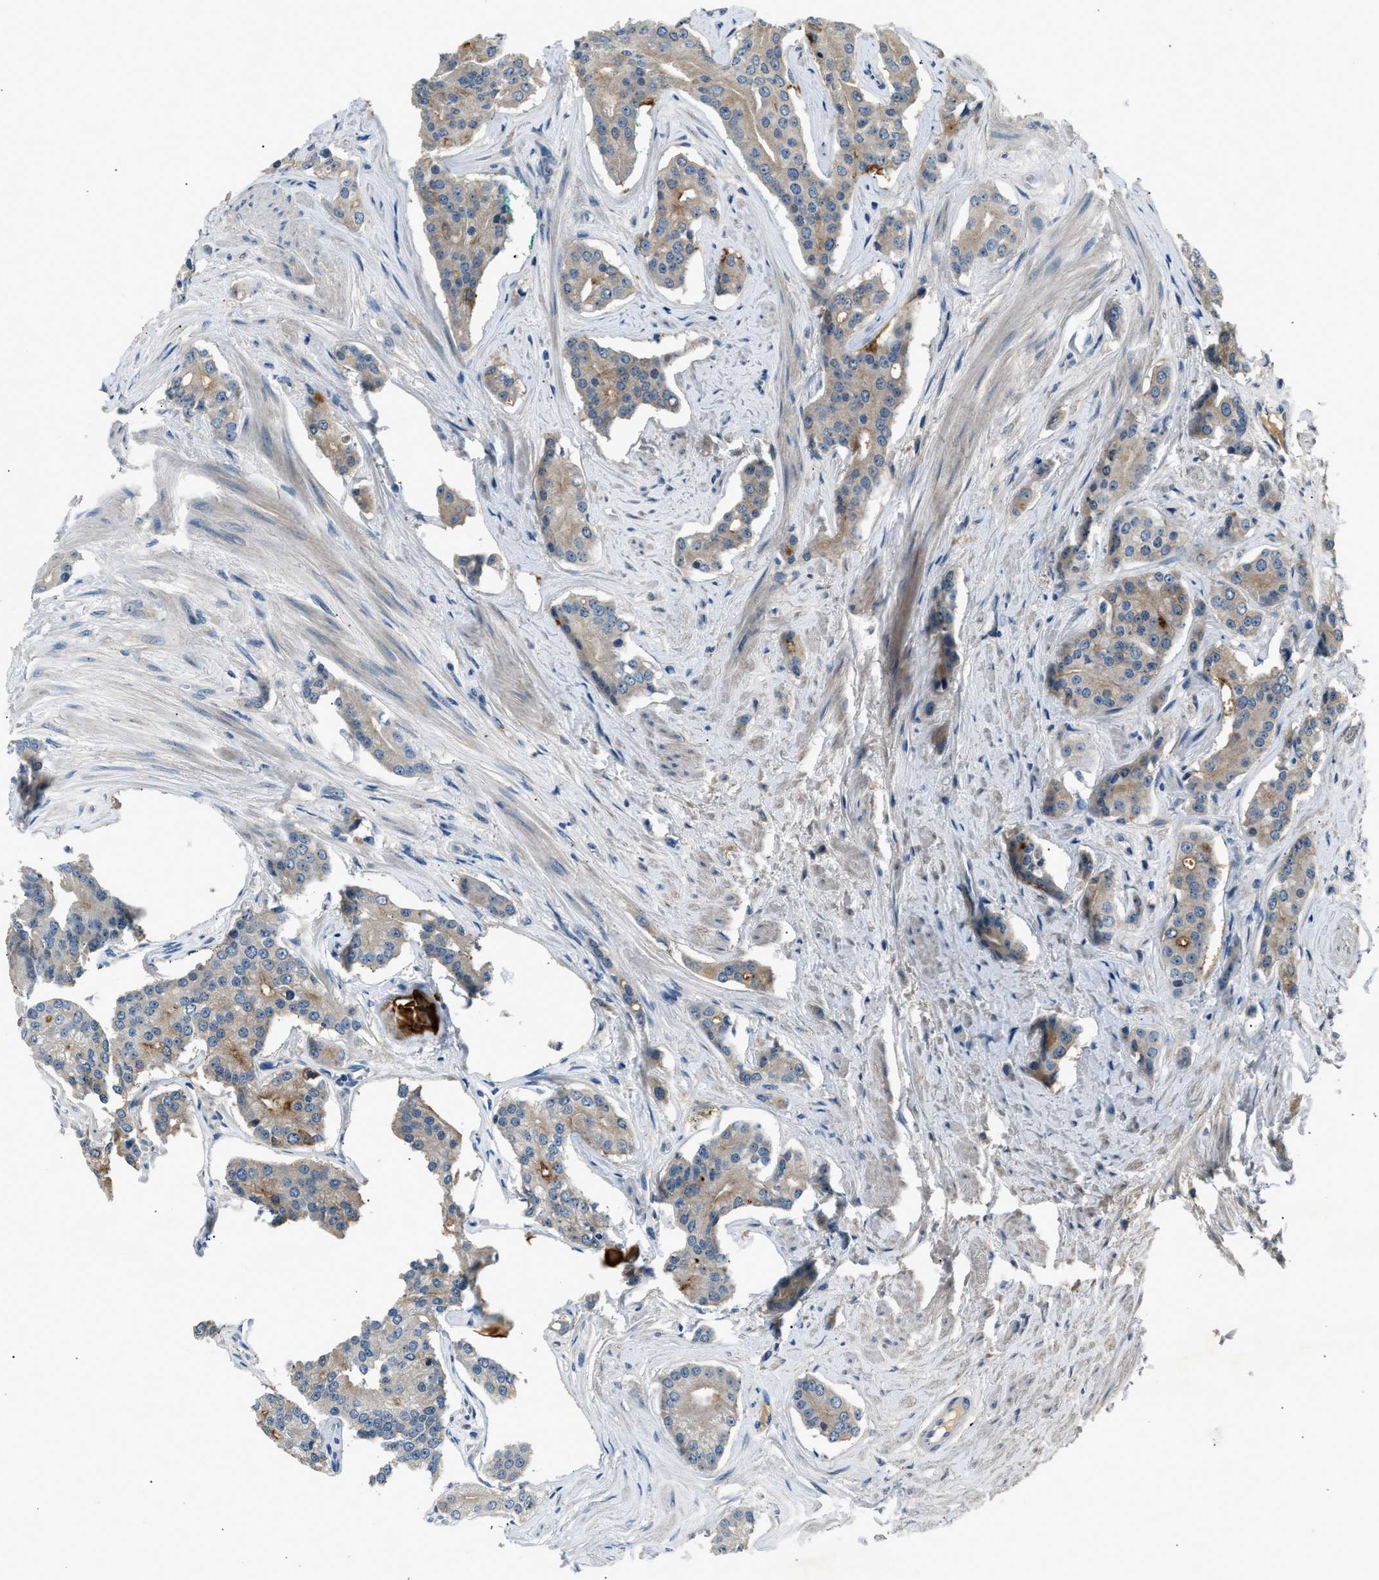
{"staining": {"intensity": "negative", "quantity": "none", "location": "none"}, "tissue": "prostate cancer", "cell_type": "Tumor cells", "image_type": "cancer", "snomed": [{"axis": "morphology", "description": "Adenocarcinoma, High grade"}, {"axis": "topography", "description": "Prostate"}], "caption": "A high-resolution histopathology image shows immunohistochemistry (IHC) staining of prostate cancer, which reveals no significant positivity in tumor cells.", "gene": "INHA", "patient": {"sex": "male", "age": 71}}